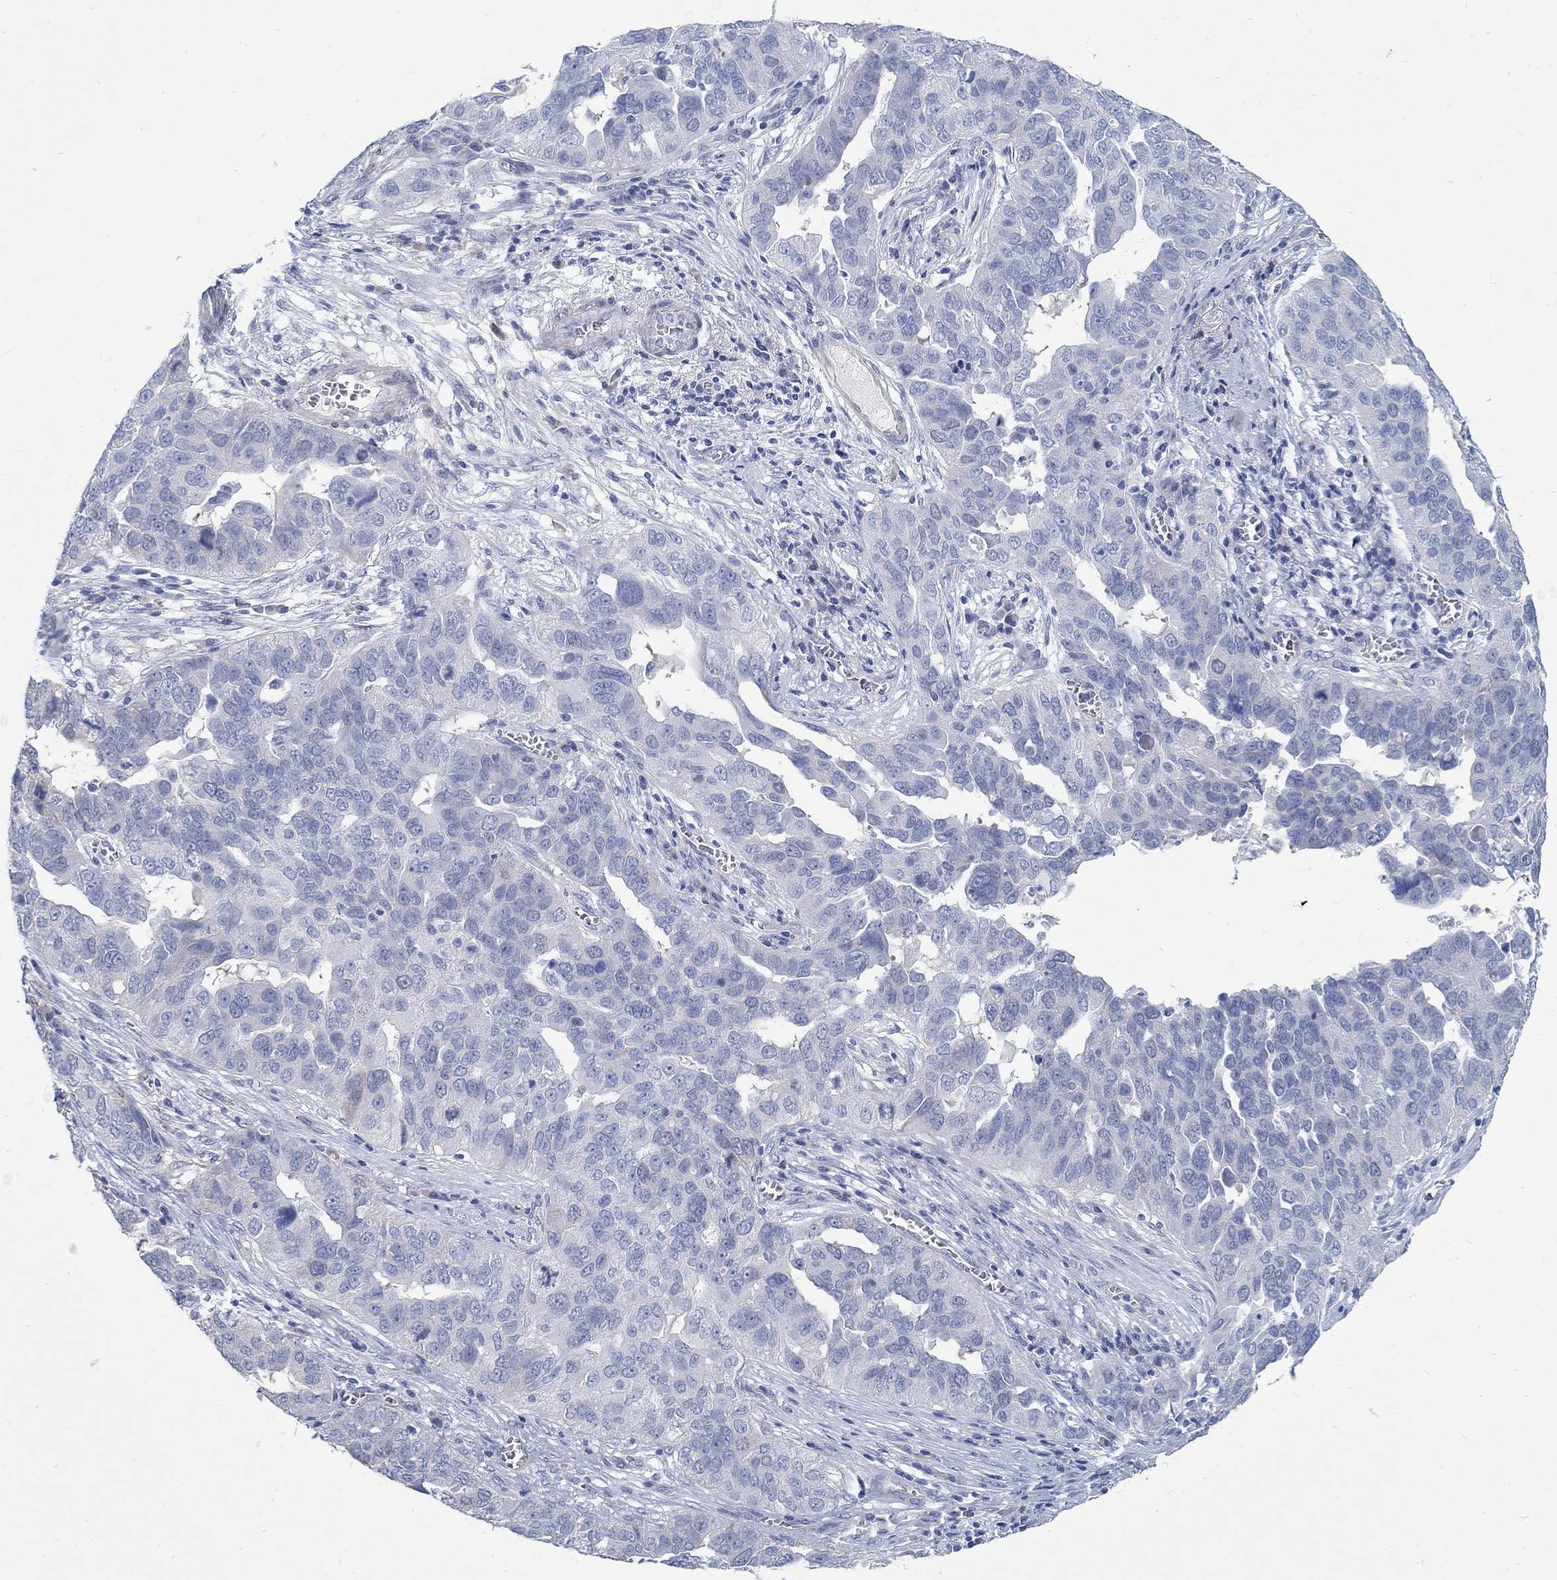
{"staining": {"intensity": "negative", "quantity": "none", "location": "none"}, "tissue": "ovarian cancer", "cell_type": "Tumor cells", "image_type": "cancer", "snomed": [{"axis": "morphology", "description": "Carcinoma, endometroid"}, {"axis": "topography", "description": "Soft tissue"}, {"axis": "topography", "description": "Ovary"}], "caption": "This is an IHC image of ovarian endometroid carcinoma. There is no positivity in tumor cells.", "gene": "C15orf39", "patient": {"sex": "female", "age": 52}}